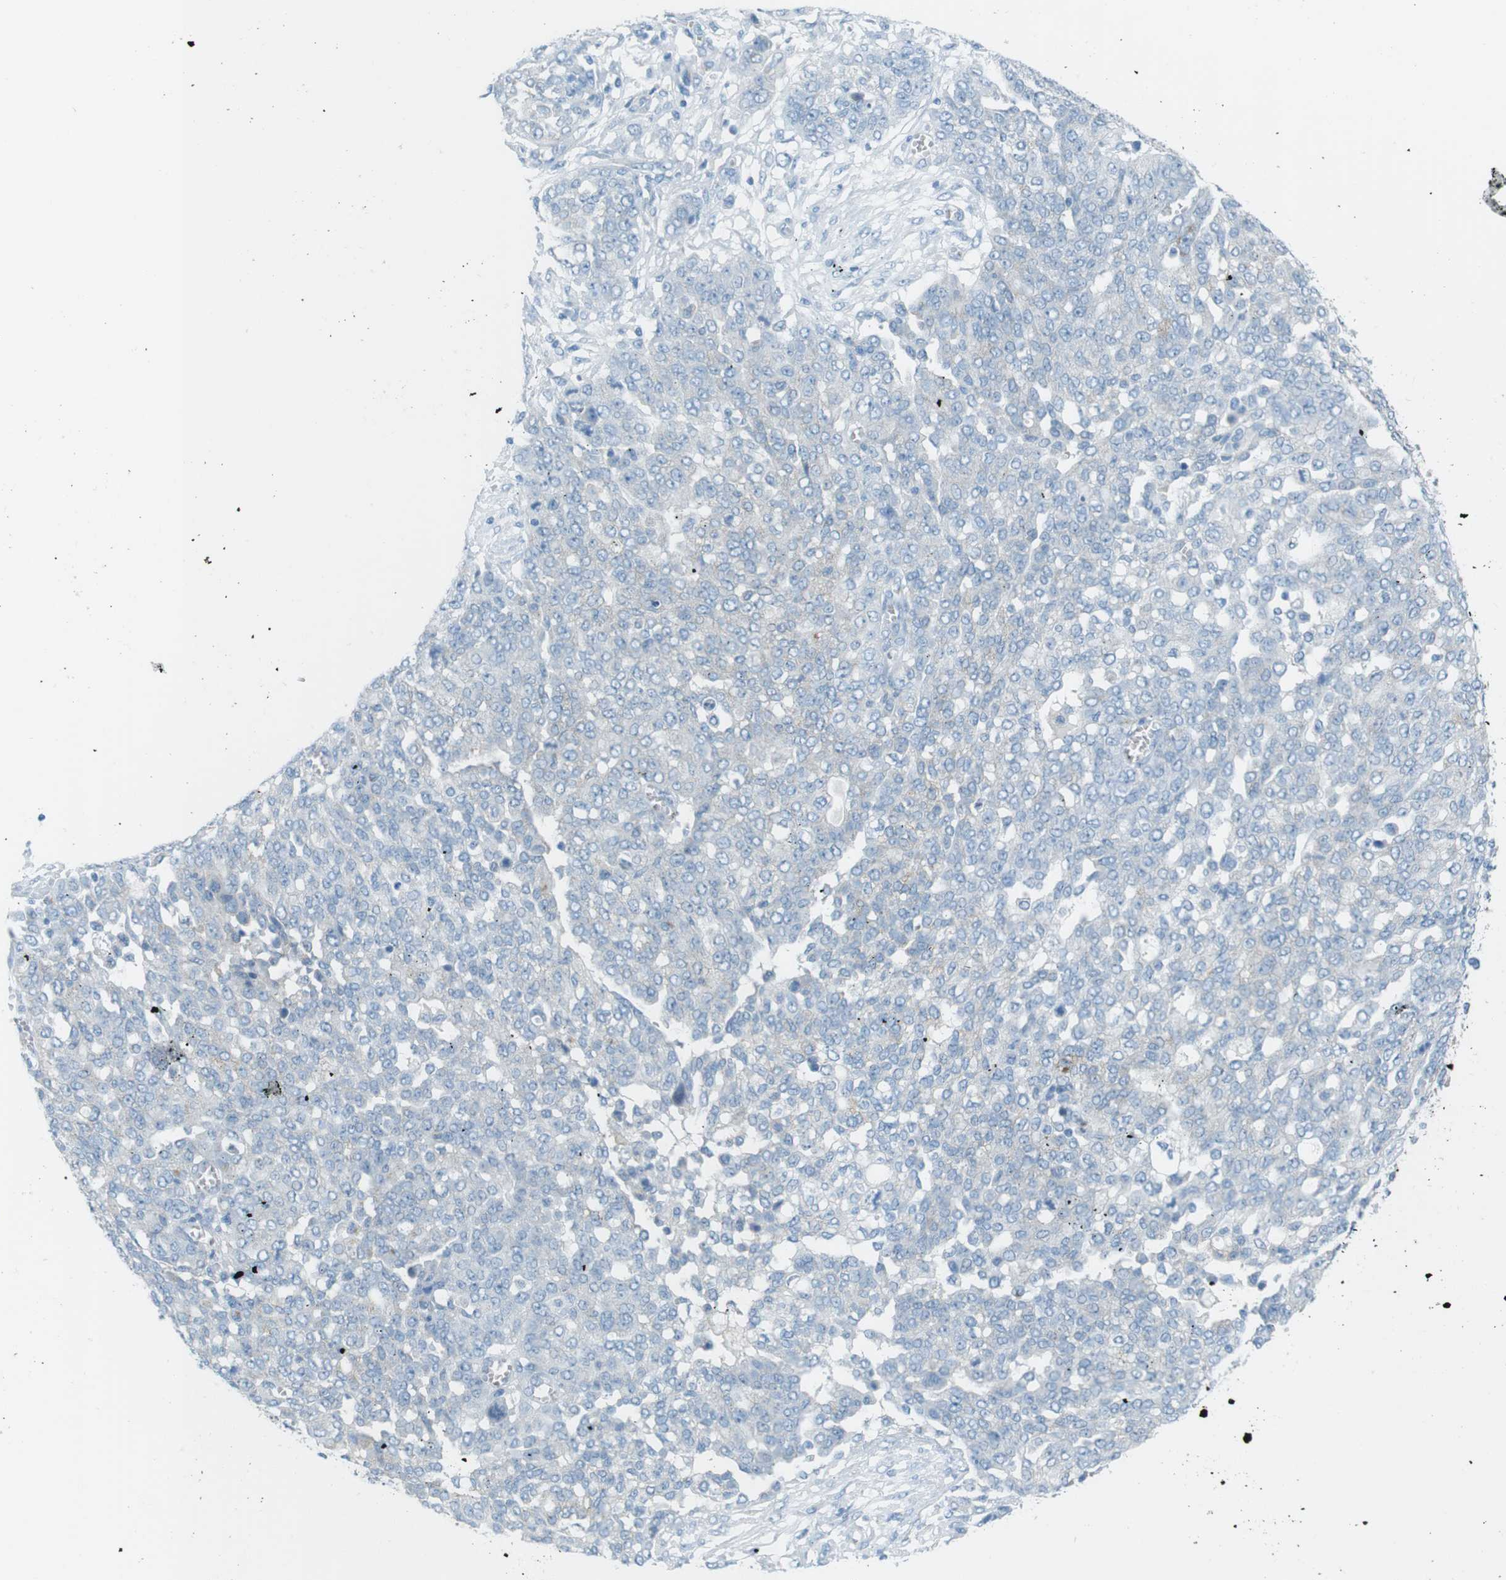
{"staining": {"intensity": "negative", "quantity": "none", "location": "none"}, "tissue": "ovarian cancer", "cell_type": "Tumor cells", "image_type": "cancer", "snomed": [{"axis": "morphology", "description": "Cystadenocarcinoma, serous, NOS"}, {"axis": "topography", "description": "Soft tissue"}, {"axis": "topography", "description": "Ovary"}], "caption": "Histopathology image shows no protein staining in tumor cells of ovarian cancer (serous cystadenocarcinoma) tissue. (Stains: DAB immunohistochemistry with hematoxylin counter stain, Microscopy: brightfield microscopy at high magnification).", "gene": "VAMP1", "patient": {"sex": "female", "age": 57}}